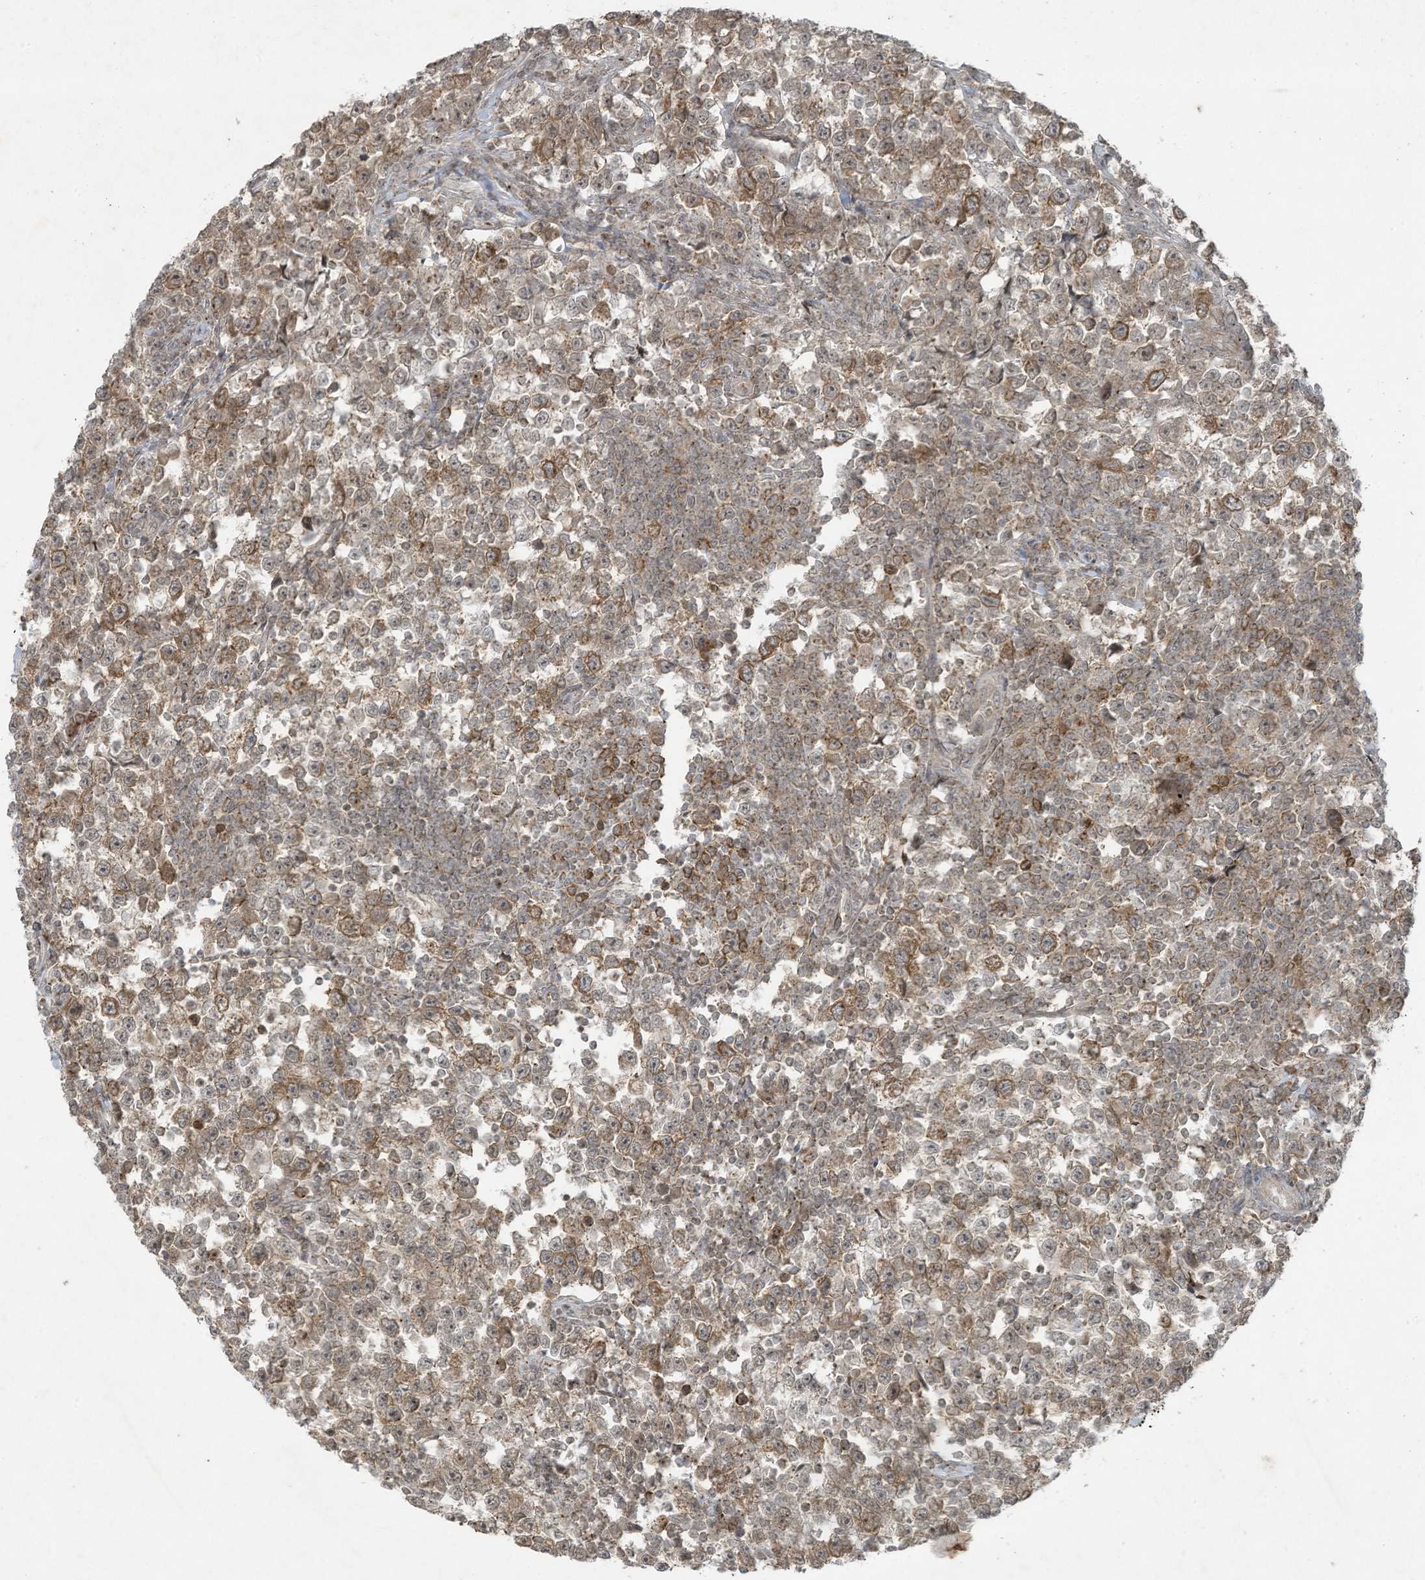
{"staining": {"intensity": "moderate", "quantity": ">75%", "location": "cytoplasmic/membranous"}, "tissue": "testis cancer", "cell_type": "Tumor cells", "image_type": "cancer", "snomed": [{"axis": "morphology", "description": "Normal tissue, NOS"}, {"axis": "morphology", "description": "Seminoma, NOS"}, {"axis": "topography", "description": "Testis"}], "caption": "Brown immunohistochemical staining in human testis cancer displays moderate cytoplasmic/membranous positivity in approximately >75% of tumor cells.", "gene": "ZNF263", "patient": {"sex": "male", "age": 43}}